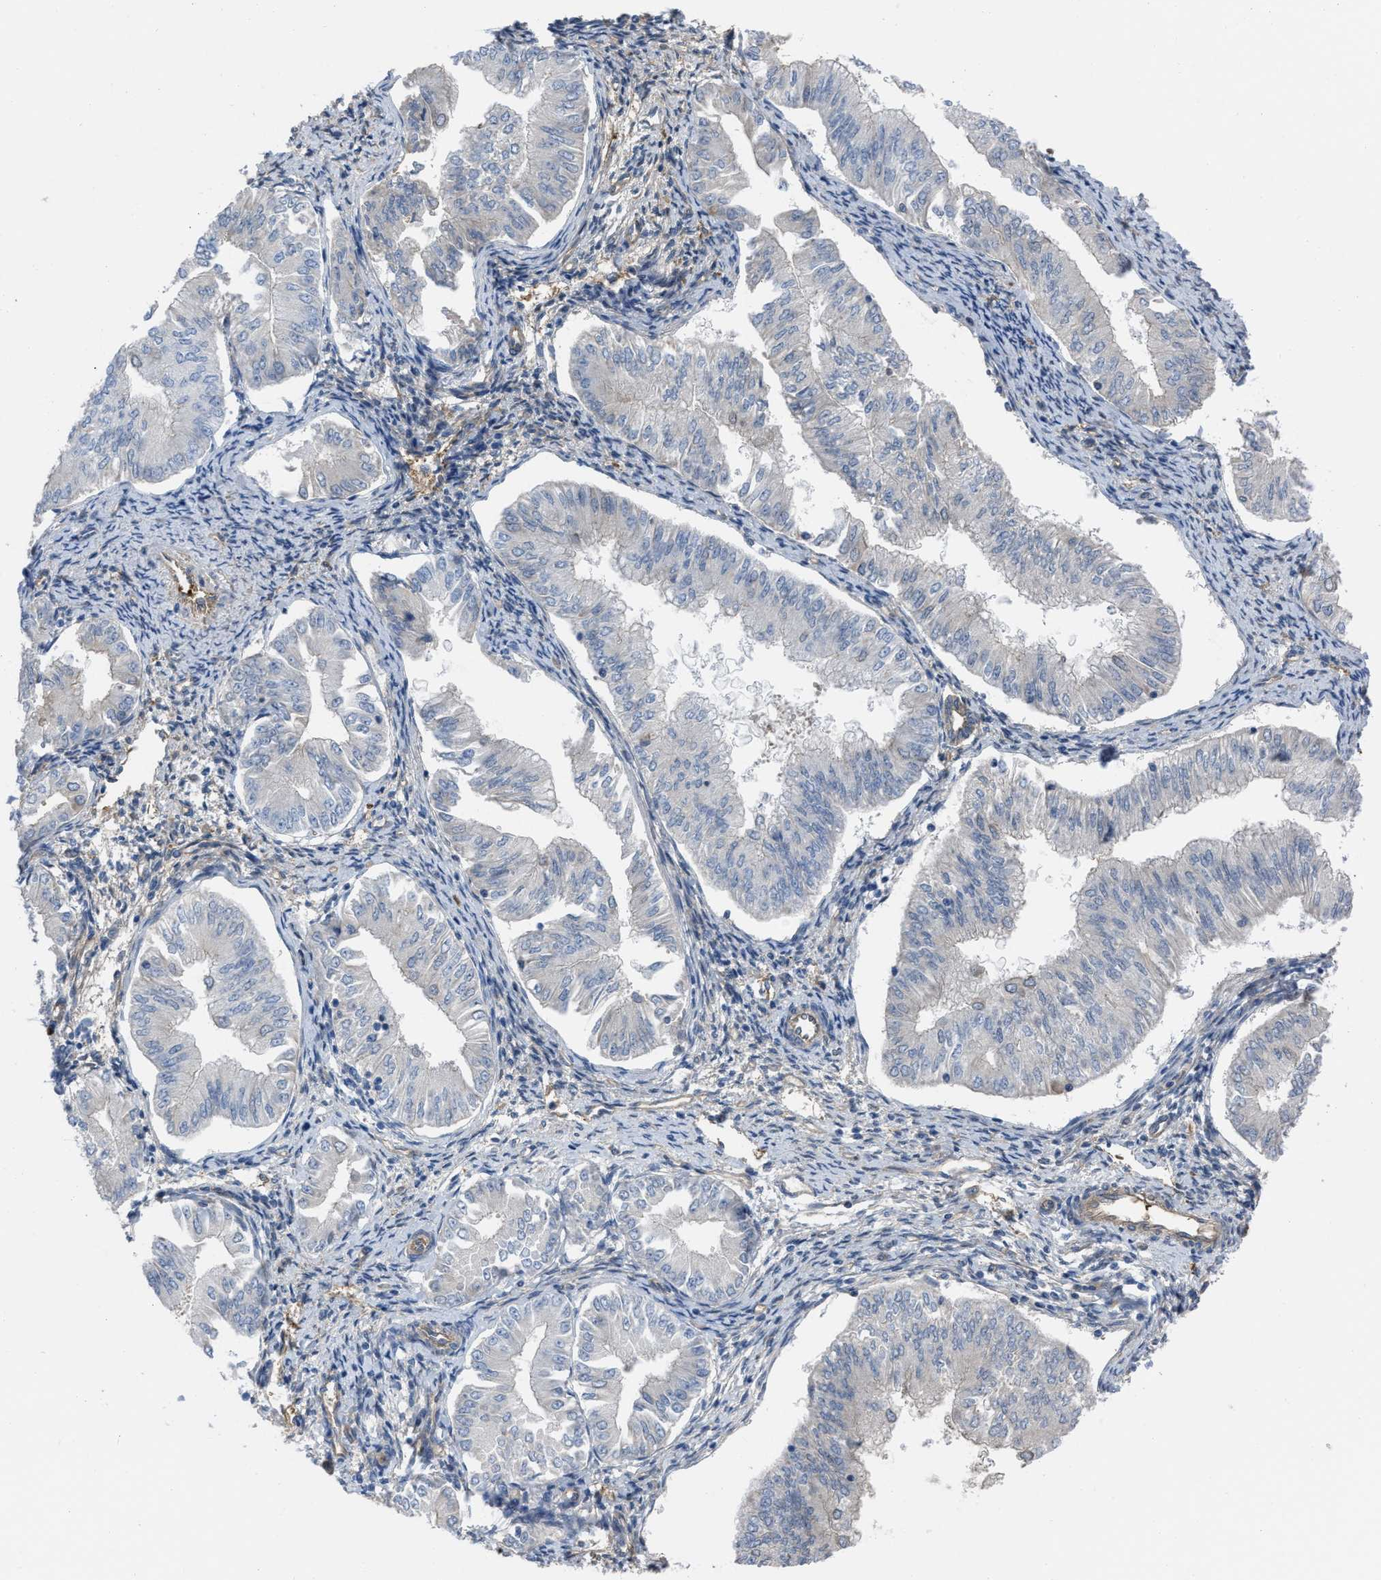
{"staining": {"intensity": "negative", "quantity": "none", "location": "none"}, "tissue": "endometrial cancer", "cell_type": "Tumor cells", "image_type": "cancer", "snomed": [{"axis": "morphology", "description": "Normal tissue, NOS"}, {"axis": "morphology", "description": "Adenocarcinoma, NOS"}, {"axis": "topography", "description": "Endometrium"}], "caption": "IHC histopathology image of endometrial cancer stained for a protein (brown), which demonstrates no positivity in tumor cells.", "gene": "TRIOBP", "patient": {"sex": "female", "age": 53}}